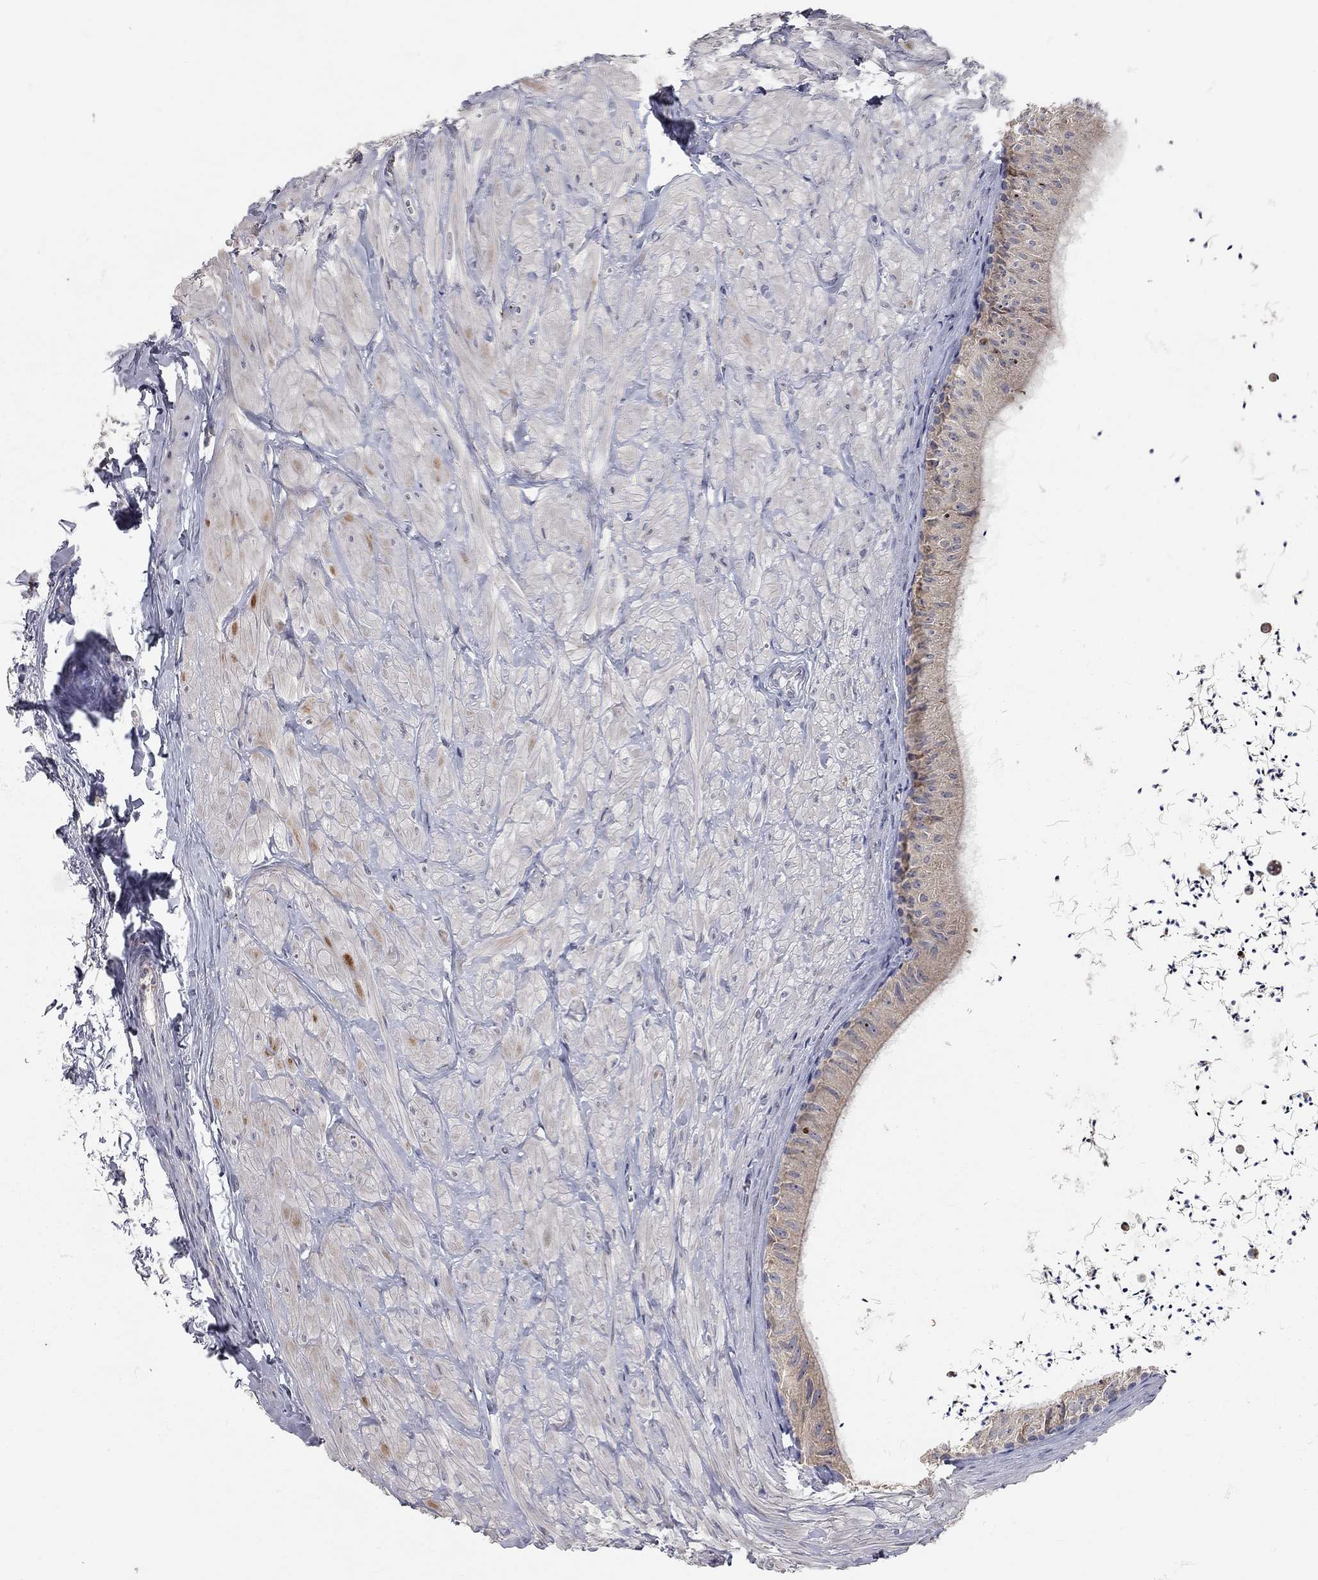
{"staining": {"intensity": "weak", "quantity": ">75%", "location": "cytoplasmic/membranous"}, "tissue": "epididymis", "cell_type": "Glandular cells", "image_type": "normal", "snomed": [{"axis": "morphology", "description": "Normal tissue, NOS"}, {"axis": "topography", "description": "Epididymis"}], "caption": "DAB (3,3'-diaminobenzidine) immunohistochemical staining of benign epididymis displays weak cytoplasmic/membranous protein expression in approximately >75% of glandular cells. The staining is performed using DAB brown chromogen to label protein expression. The nuclei are counter-stained blue using hematoxylin.", "gene": "XAGE2", "patient": {"sex": "male", "age": 32}}